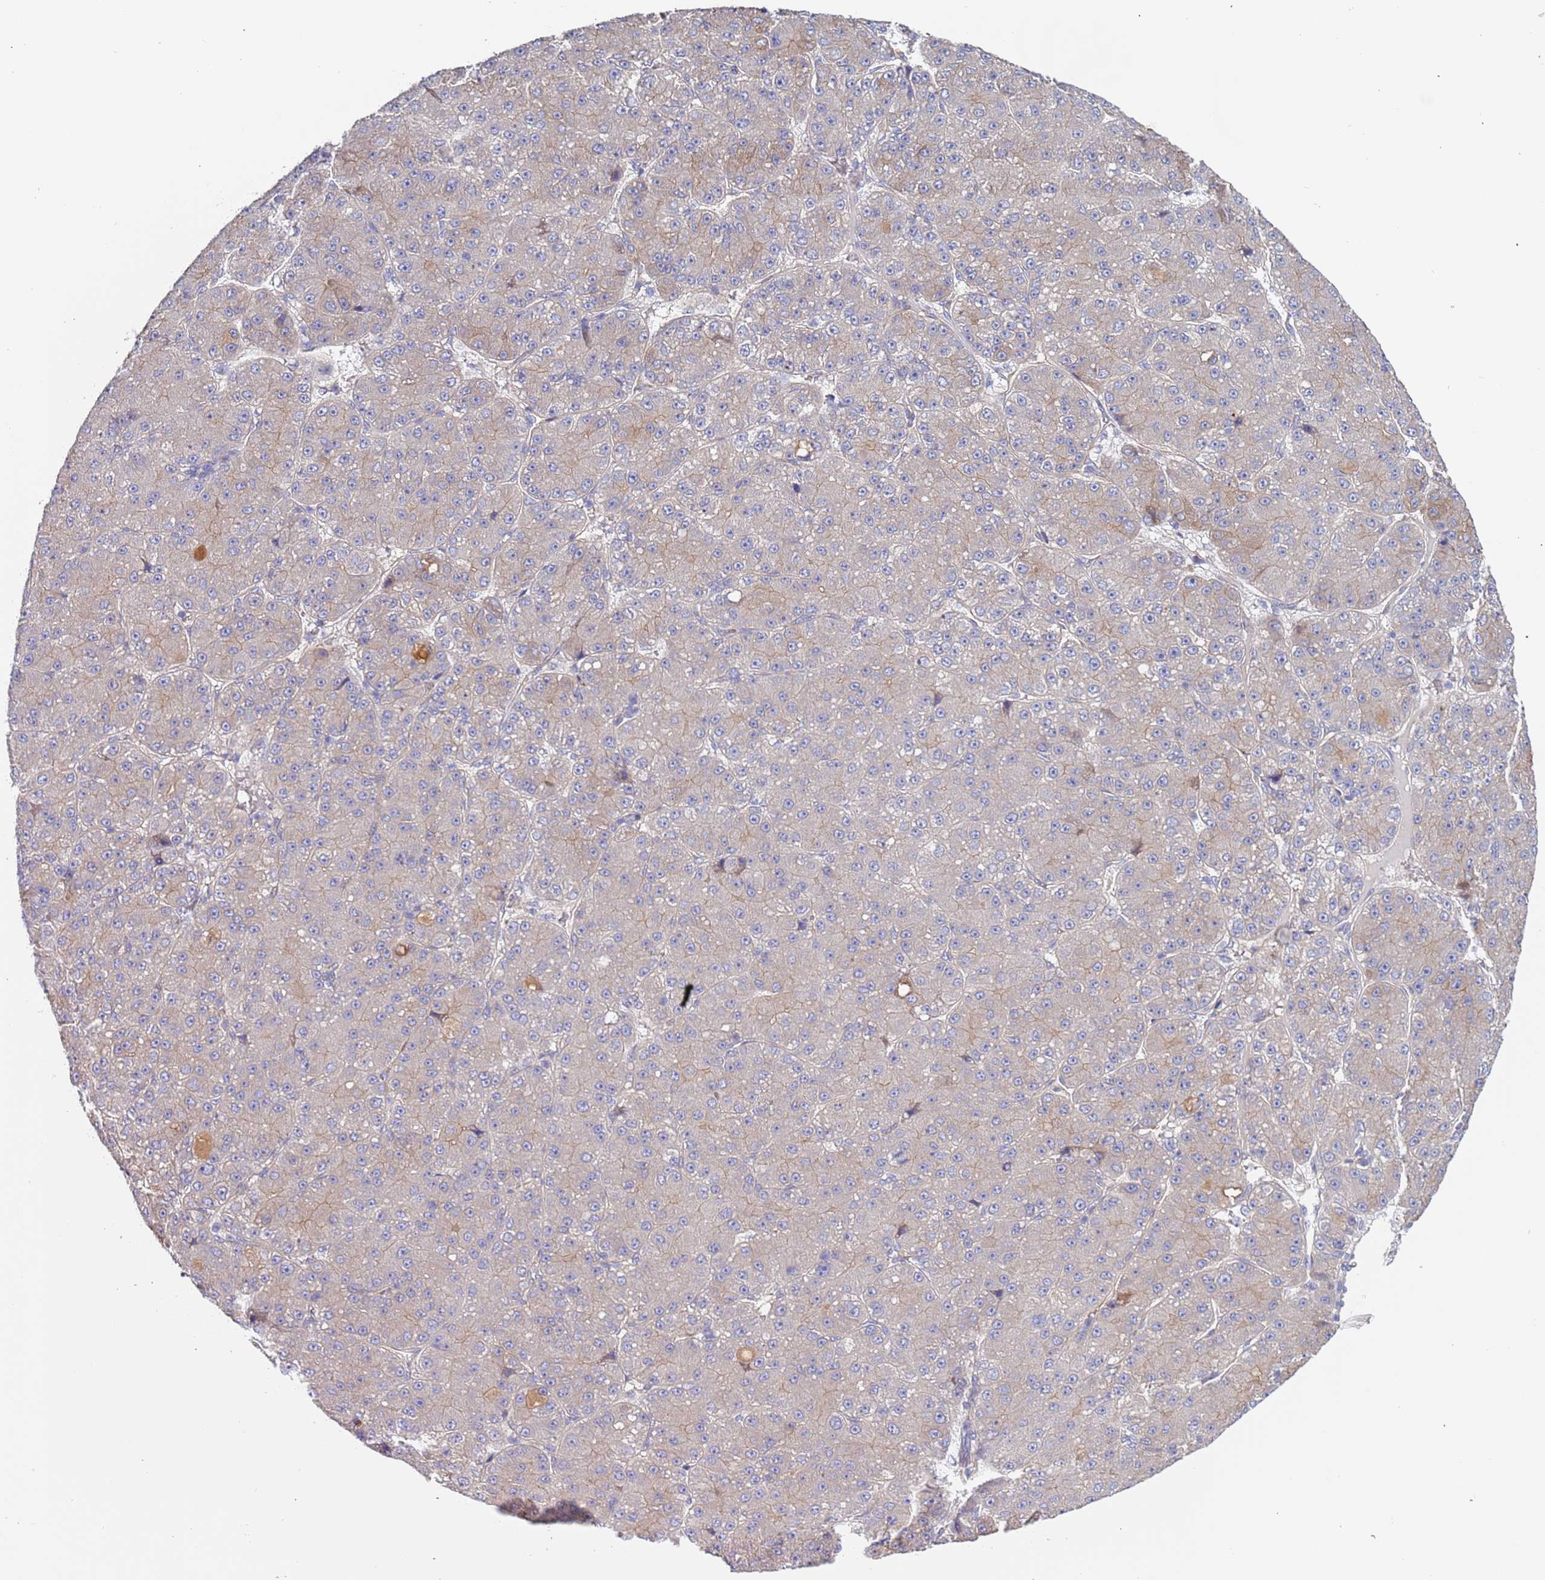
{"staining": {"intensity": "negative", "quantity": "none", "location": "none"}, "tissue": "liver cancer", "cell_type": "Tumor cells", "image_type": "cancer", "snomed": [{"axis": "morphology", "description": "Carcinoma, Hepatocellular, NOS"}, {"axis": "topography", "description": "Liver"}], "caption": "This image is of hepatocellular carcinoma (liver) stained with IHC to label a protein in brown with the nuclei are counter-stained blue. There is no positivity in tumor cells. The staining was performed using DAB (3,3'-diaminobenzidine) to visualize the protein expression in brown, while the nuclei were stained in blue with hematoxylin (Magnification: 20x).", "gene": "LAMB4", "patient": {"sex": "male", "age": 67}}